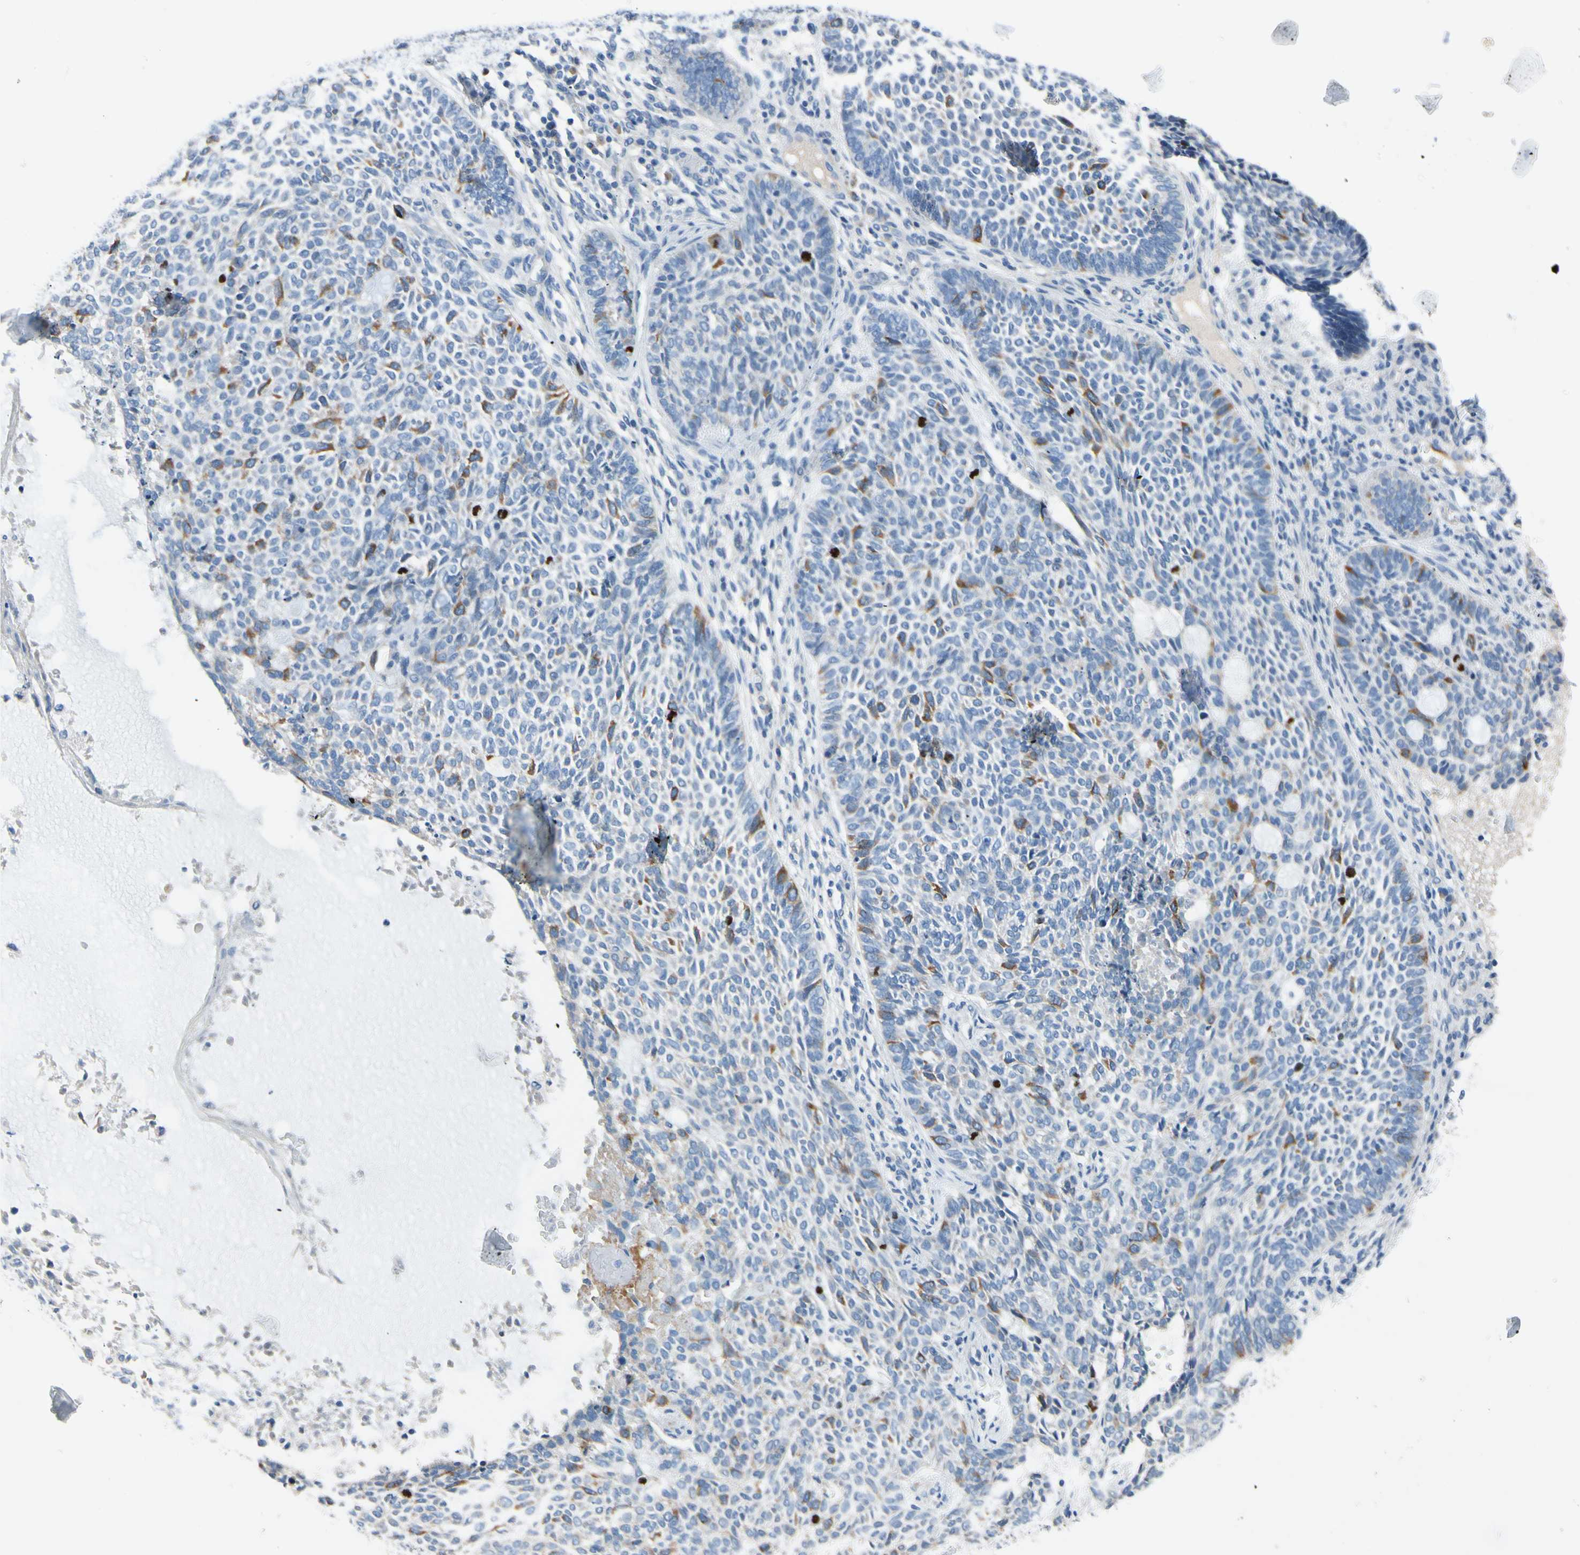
{"staining": {"intensity": "moderate", "quantity": "<25%", "location": "cytoplasmic/membranous"}, "tissue": "skin cancer", "cell_type": "Tumor cells", "image_type": "cancer", "snomed": [{"axis": "morphology", "description": "Basal cell carcinoma"}, {"axis": "topography", "description": "Skin"}], "caption": "Skin cancer (basal cell carcinoma) stained with a brown dye demonstrates moderate cytoplasmic/membranous positive staining in about <25% of tumor cells.", "gene": "CKAP2", "patient": {"sex": "male", "age": 87}}